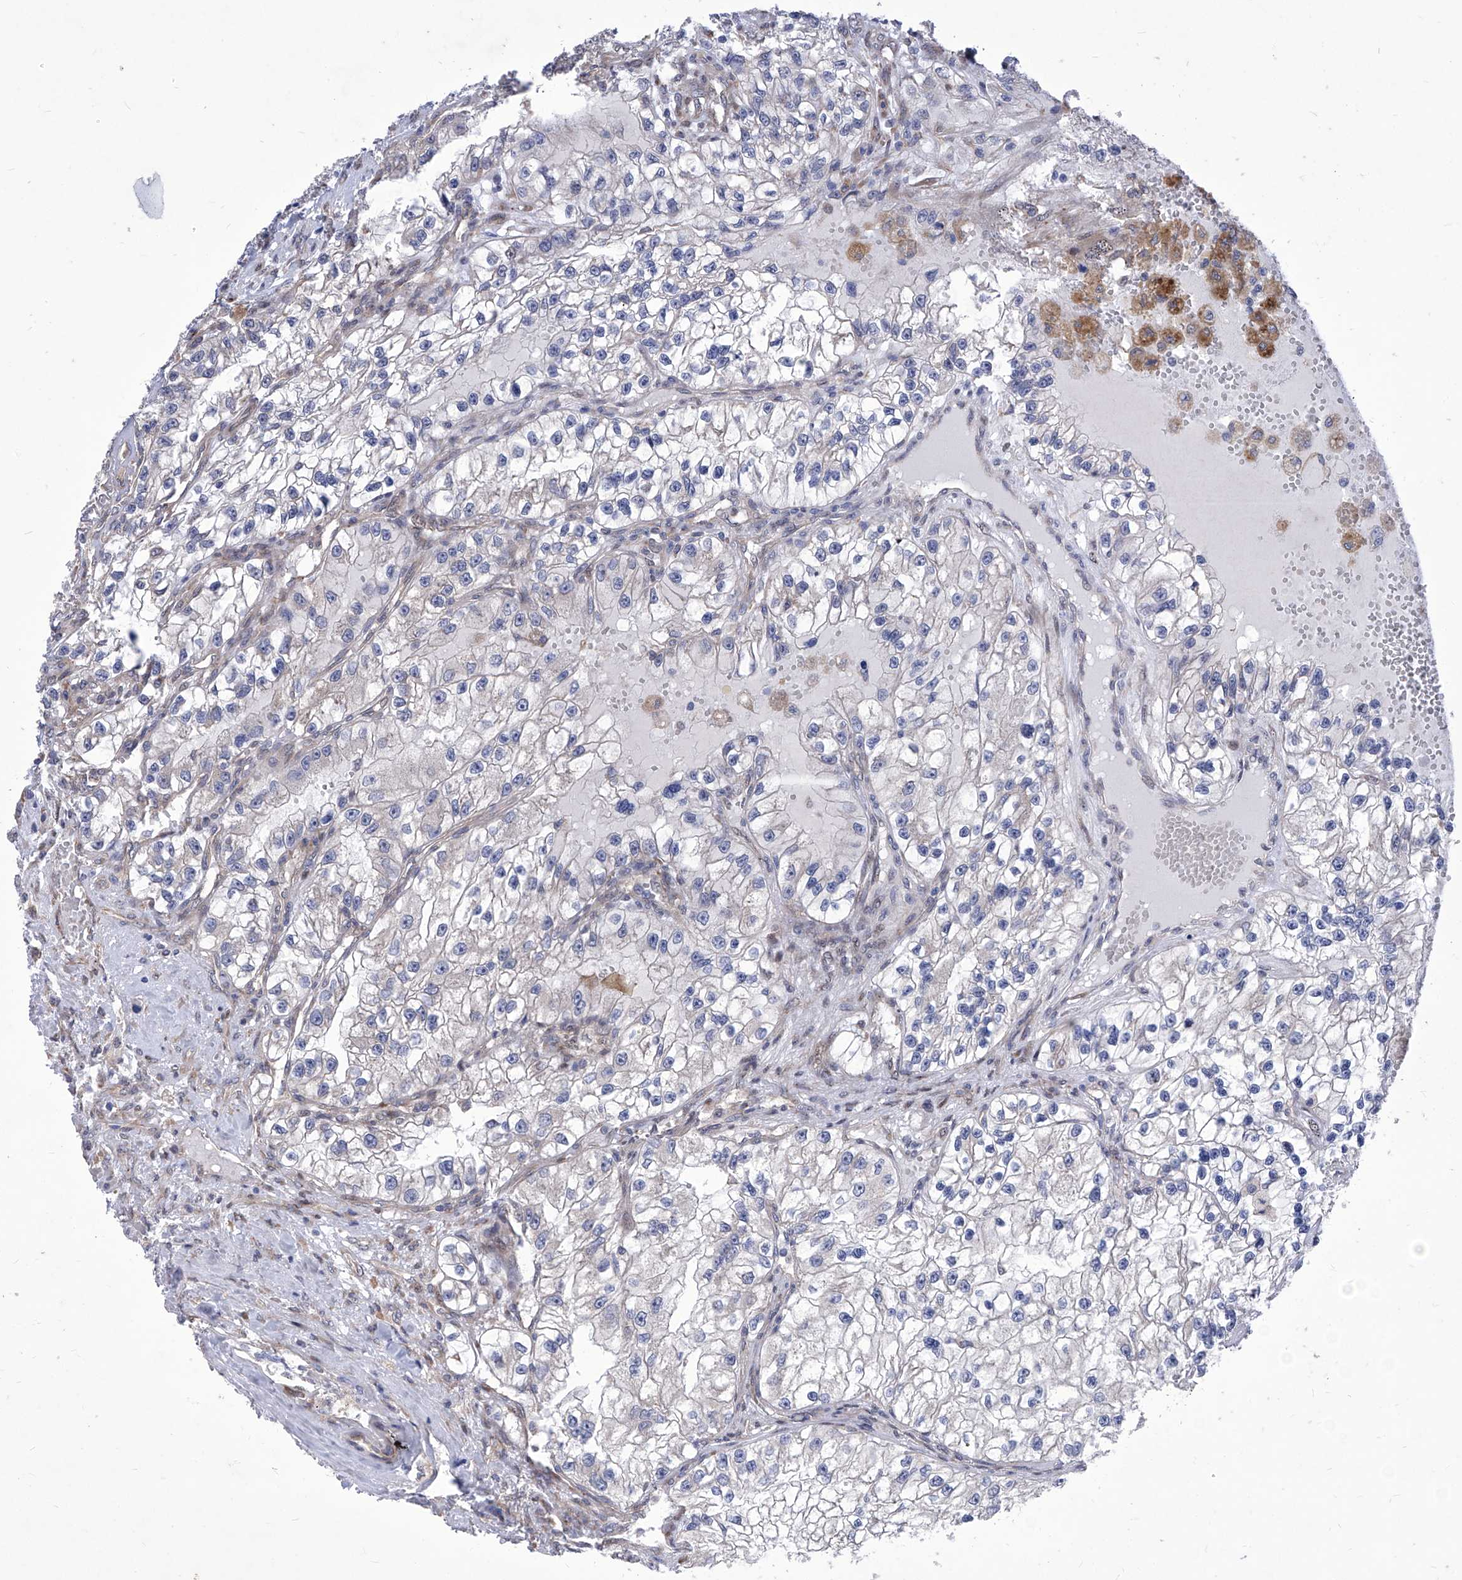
{"staining": {"intensity": "negative", "quantity": "none", "location": "none"}, "tissue": "renal cancer", "cell_type": "Tumor cells", "image_type": "cancer", "snomed": [{"axis": "morphology", "description": "Adenocarcinoma, NOS"}, {"axis": "topography", "description": "Kidney"}], "caption": "Renal cancer (adenocarcinoma) stained for a protein using immunohistochemistry (IHC) demonstrates no expression tumor cells.", "gene": "KTI12", "patient": {"sex": "female", "age": 57}}